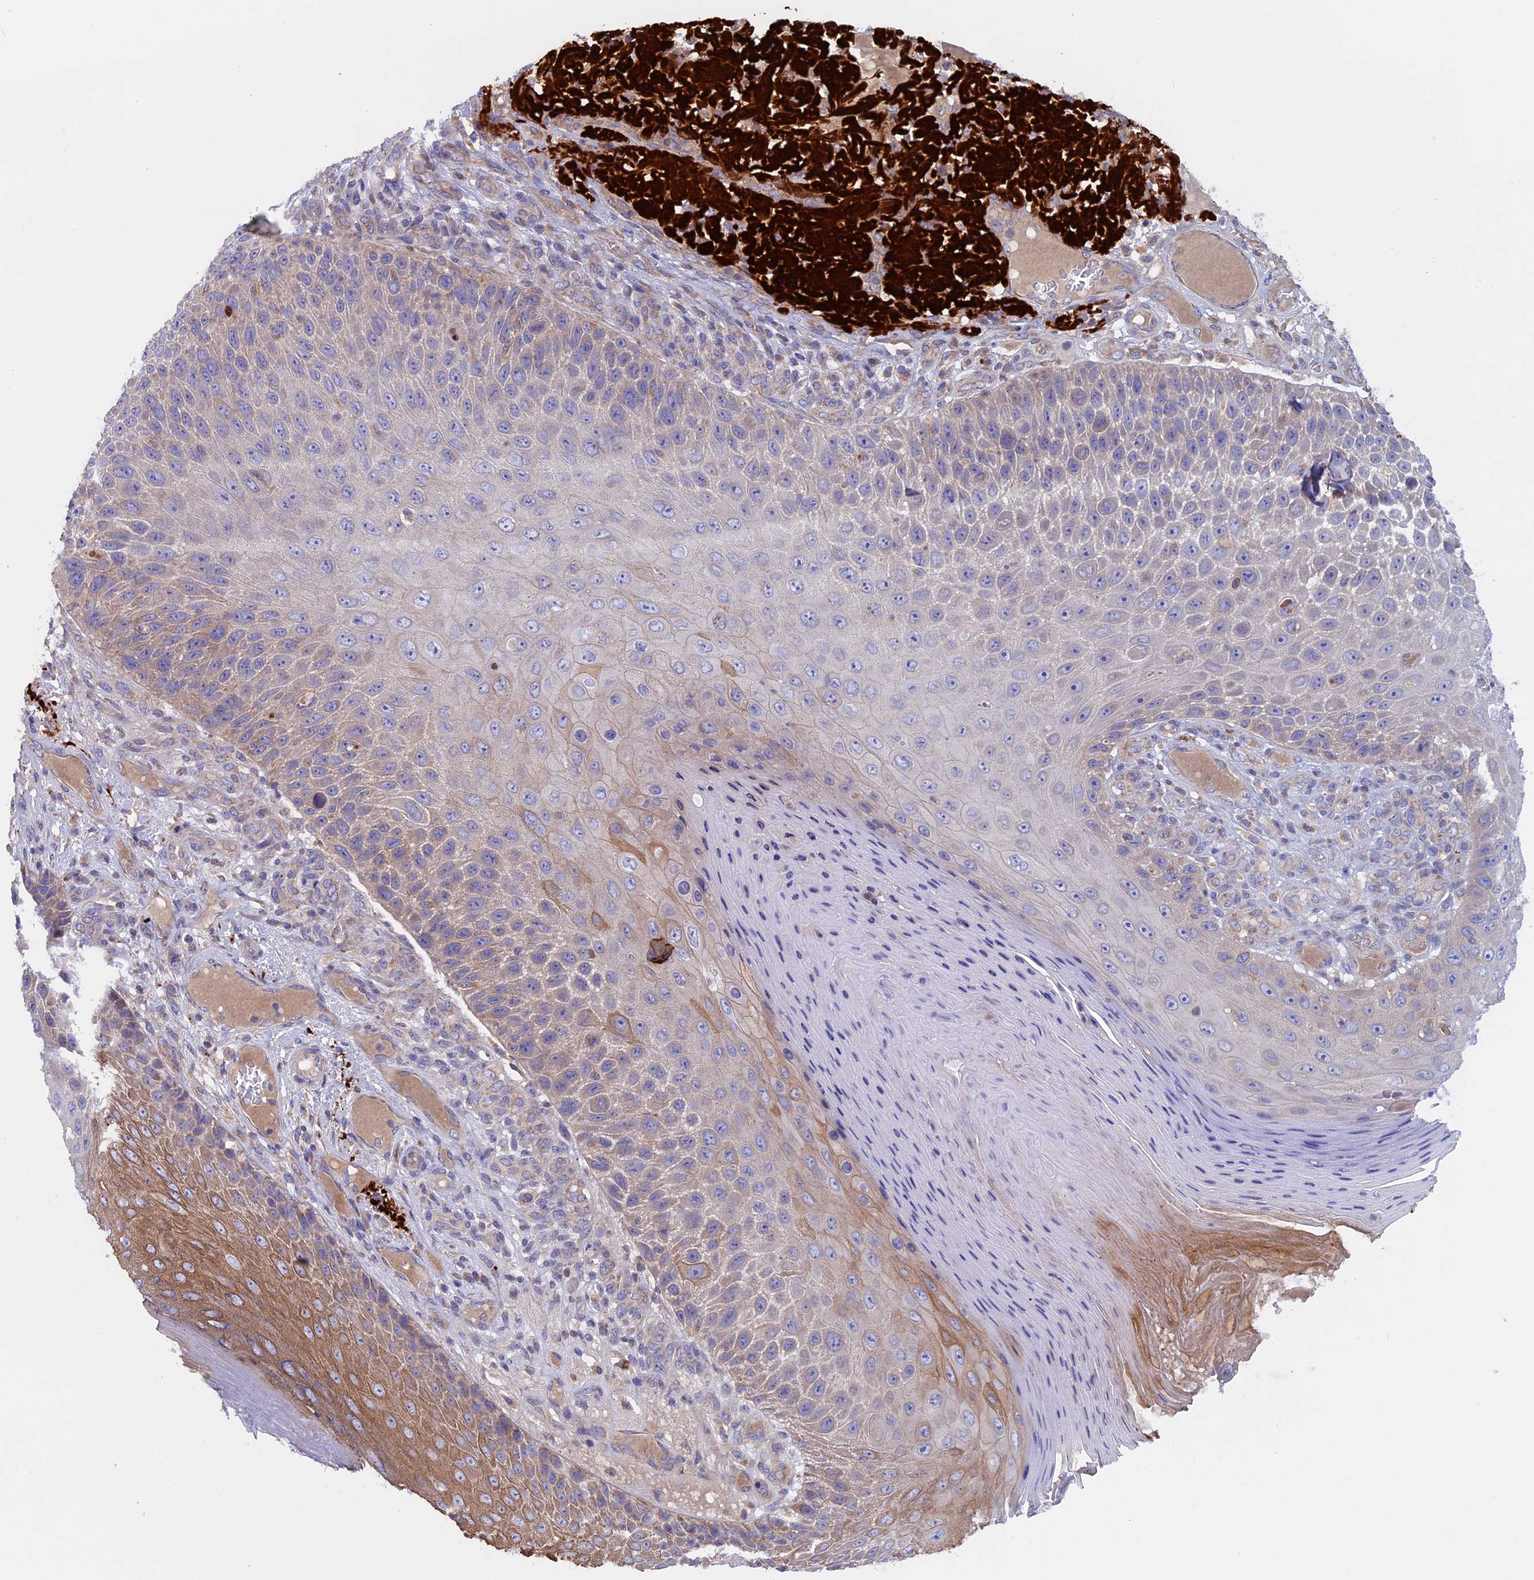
{"staining": {"intensity": "weak", "quantity": "25%-75%", "location": "cytoplasmic/membranous"}, "tissue": "skin cancer", "cell_type": "Tumor cells", "image_type": "cancer", "snomed": [{"axis": "morphology", "description": "Squamous cell carcinoma, NOS"}, {"axis": "topography", "description": "Skin"}], "caption": "Squamous cell carcinoma (skin) was stained to show a protein in brown. There is low levels of weak cytoplasmic/membranous staining in approximately 25%-75% of tumor cells.", "gene": "PTPN9", "patient": {"sex": "female", "age": 88}}